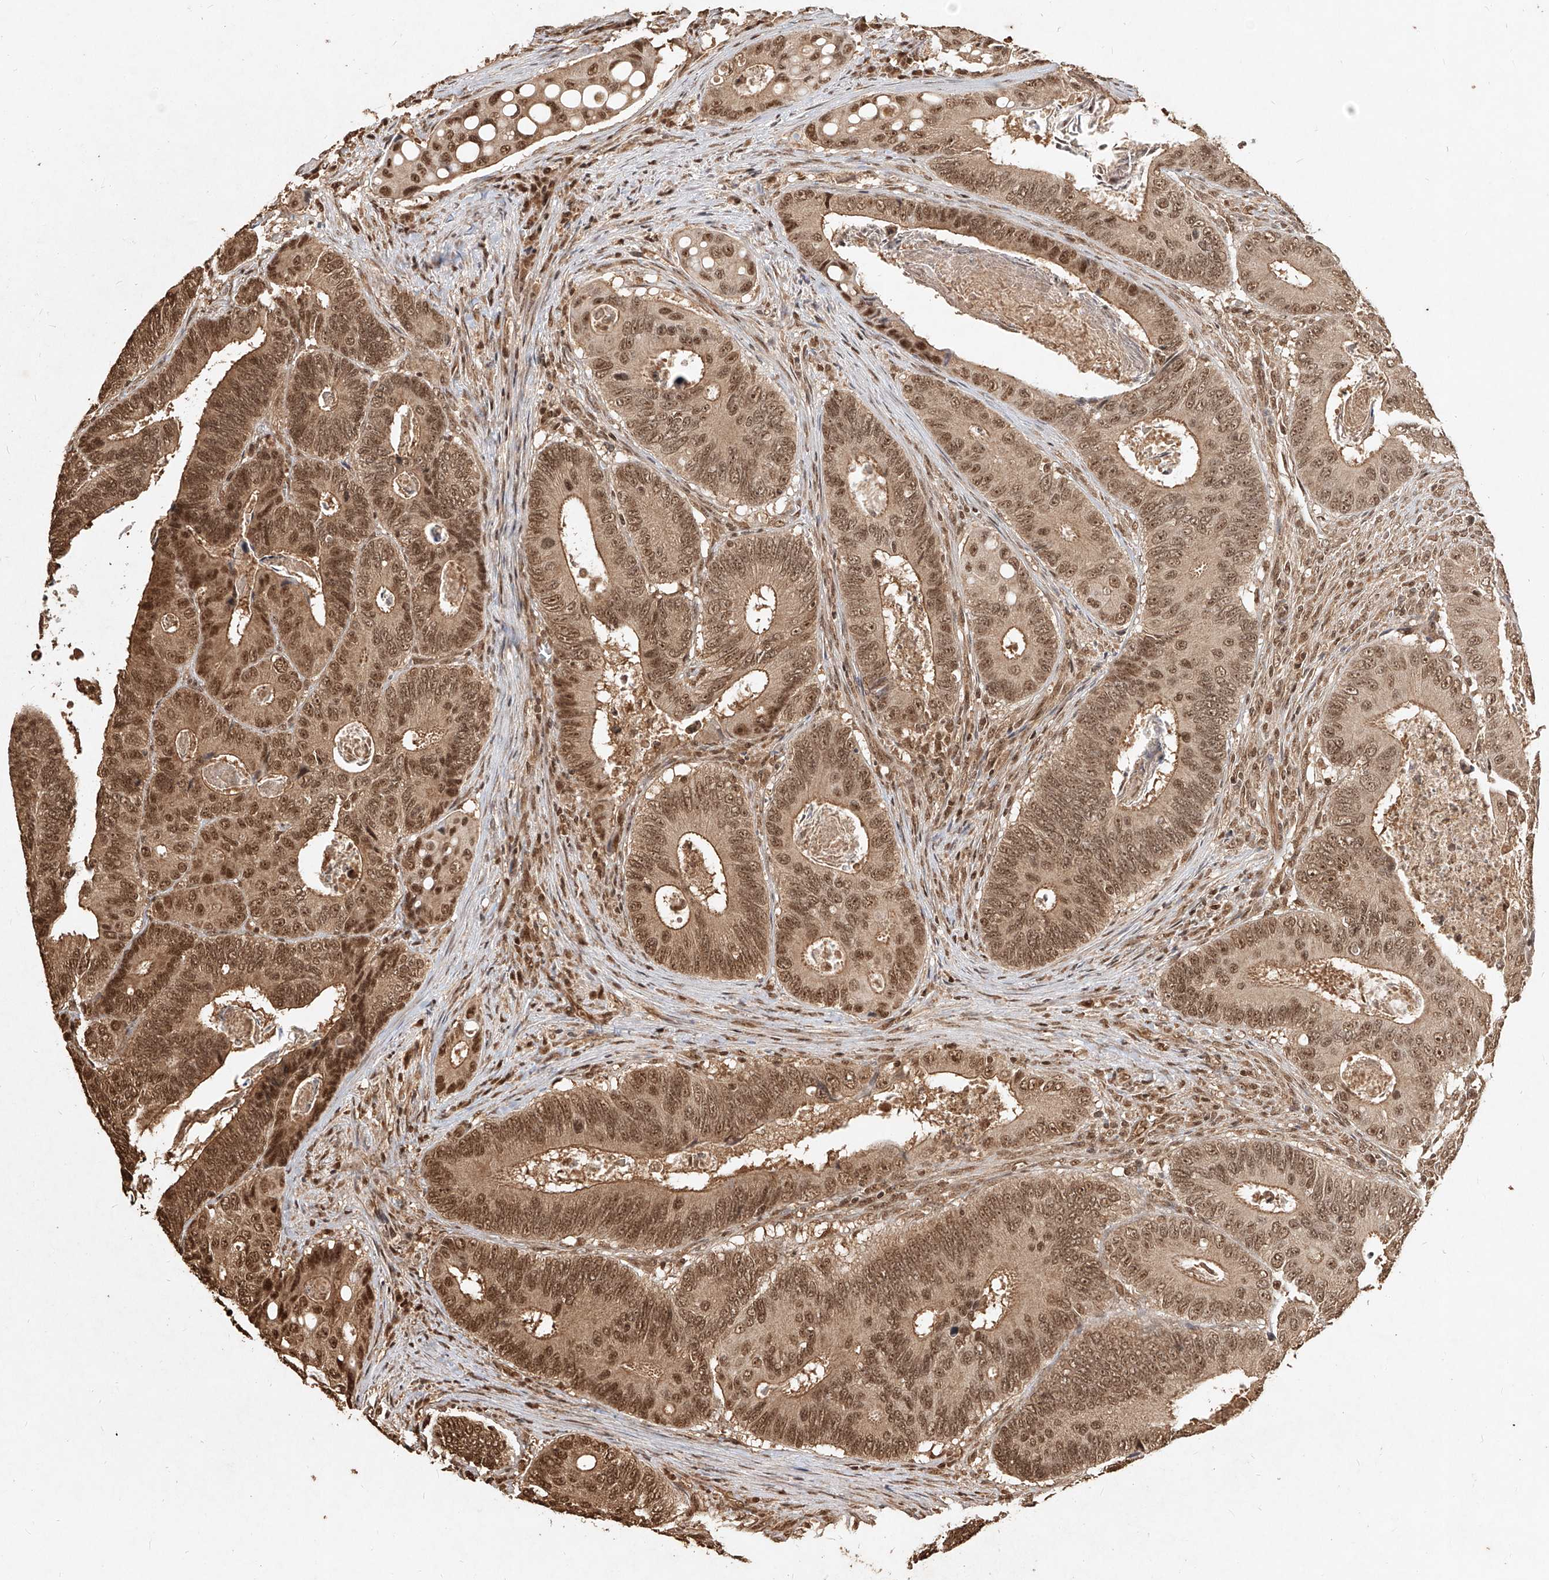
{"staining": {"intensity": "moderate", "quantity": ">75%", "location": "cytoplasmic/membranous,nuclear"}, "tissue": "colorectal cancer", "cell_type": "Tumor cells", "image_type": "cancer", "snomed": [{"axis": "morphology", "description": "Inflammation, NOS"}, {"axis": "morphology", "description": "Adenocarcinoma, NOS"}, {"axis": "topography", "description": "Colon"}], "caption": "A micrograph of human adenocarcinoma (colorectal) stained for a protein demonstrates moderate cytoplasmic/membranous and nuclear brown staining in tumor cells. (DAB (3,3'-diaminobenzidine) = brown stain, brightfield microscopy at high magnification).", "gene": "UBE2K", "patient": {"sex": "male", "age": 72}}